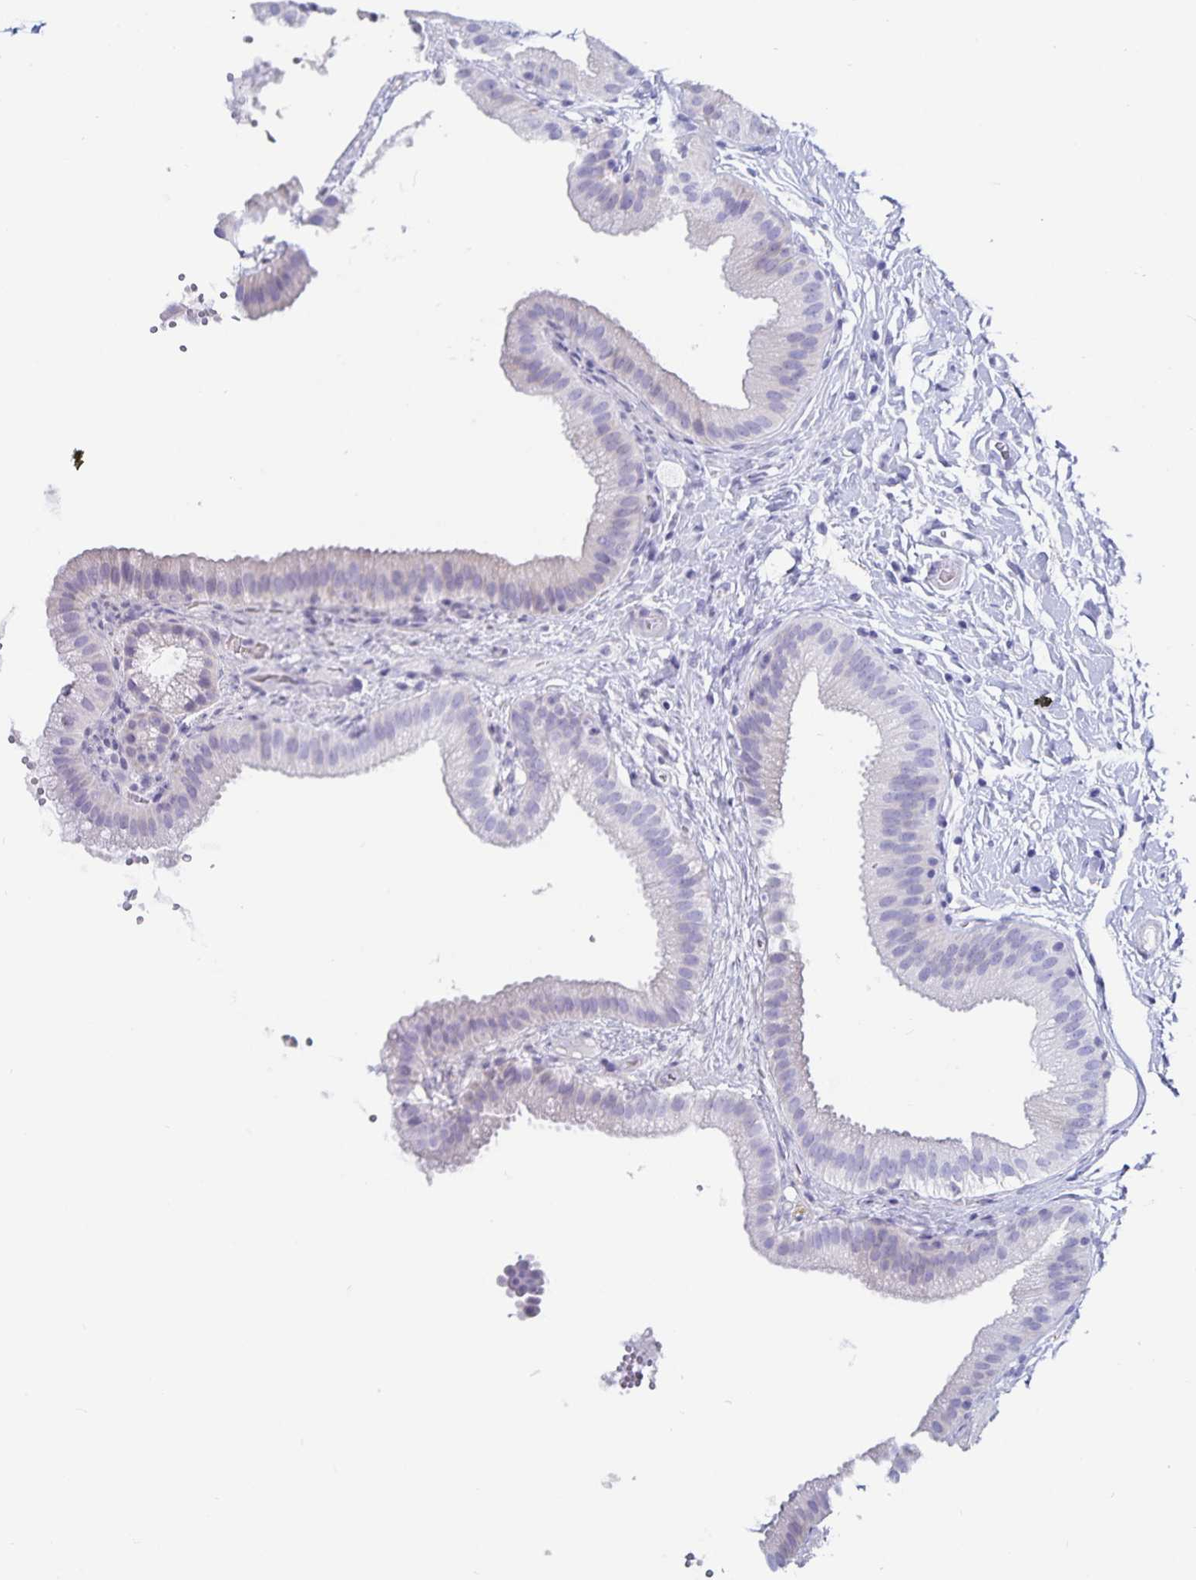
{"staining": {"intensity": "negative", "quantity": "none", "location": "none"}, "tissue": "gallbladder", "cell_type": "Glandular cells", "image_type": "normal", "snomed": [{"axis": "morphology", "description": "Normal tissue, NOS"}, {"axis": "topography", "description": "Gallbladder"}], "caption": "This is an immunohistochemistry (IHC) histopathology image of unremarkable gallbladder. There is no expression in glandular cells.", "gene": "C19orf73", "patient": {"sex": "female", "age": 63}}